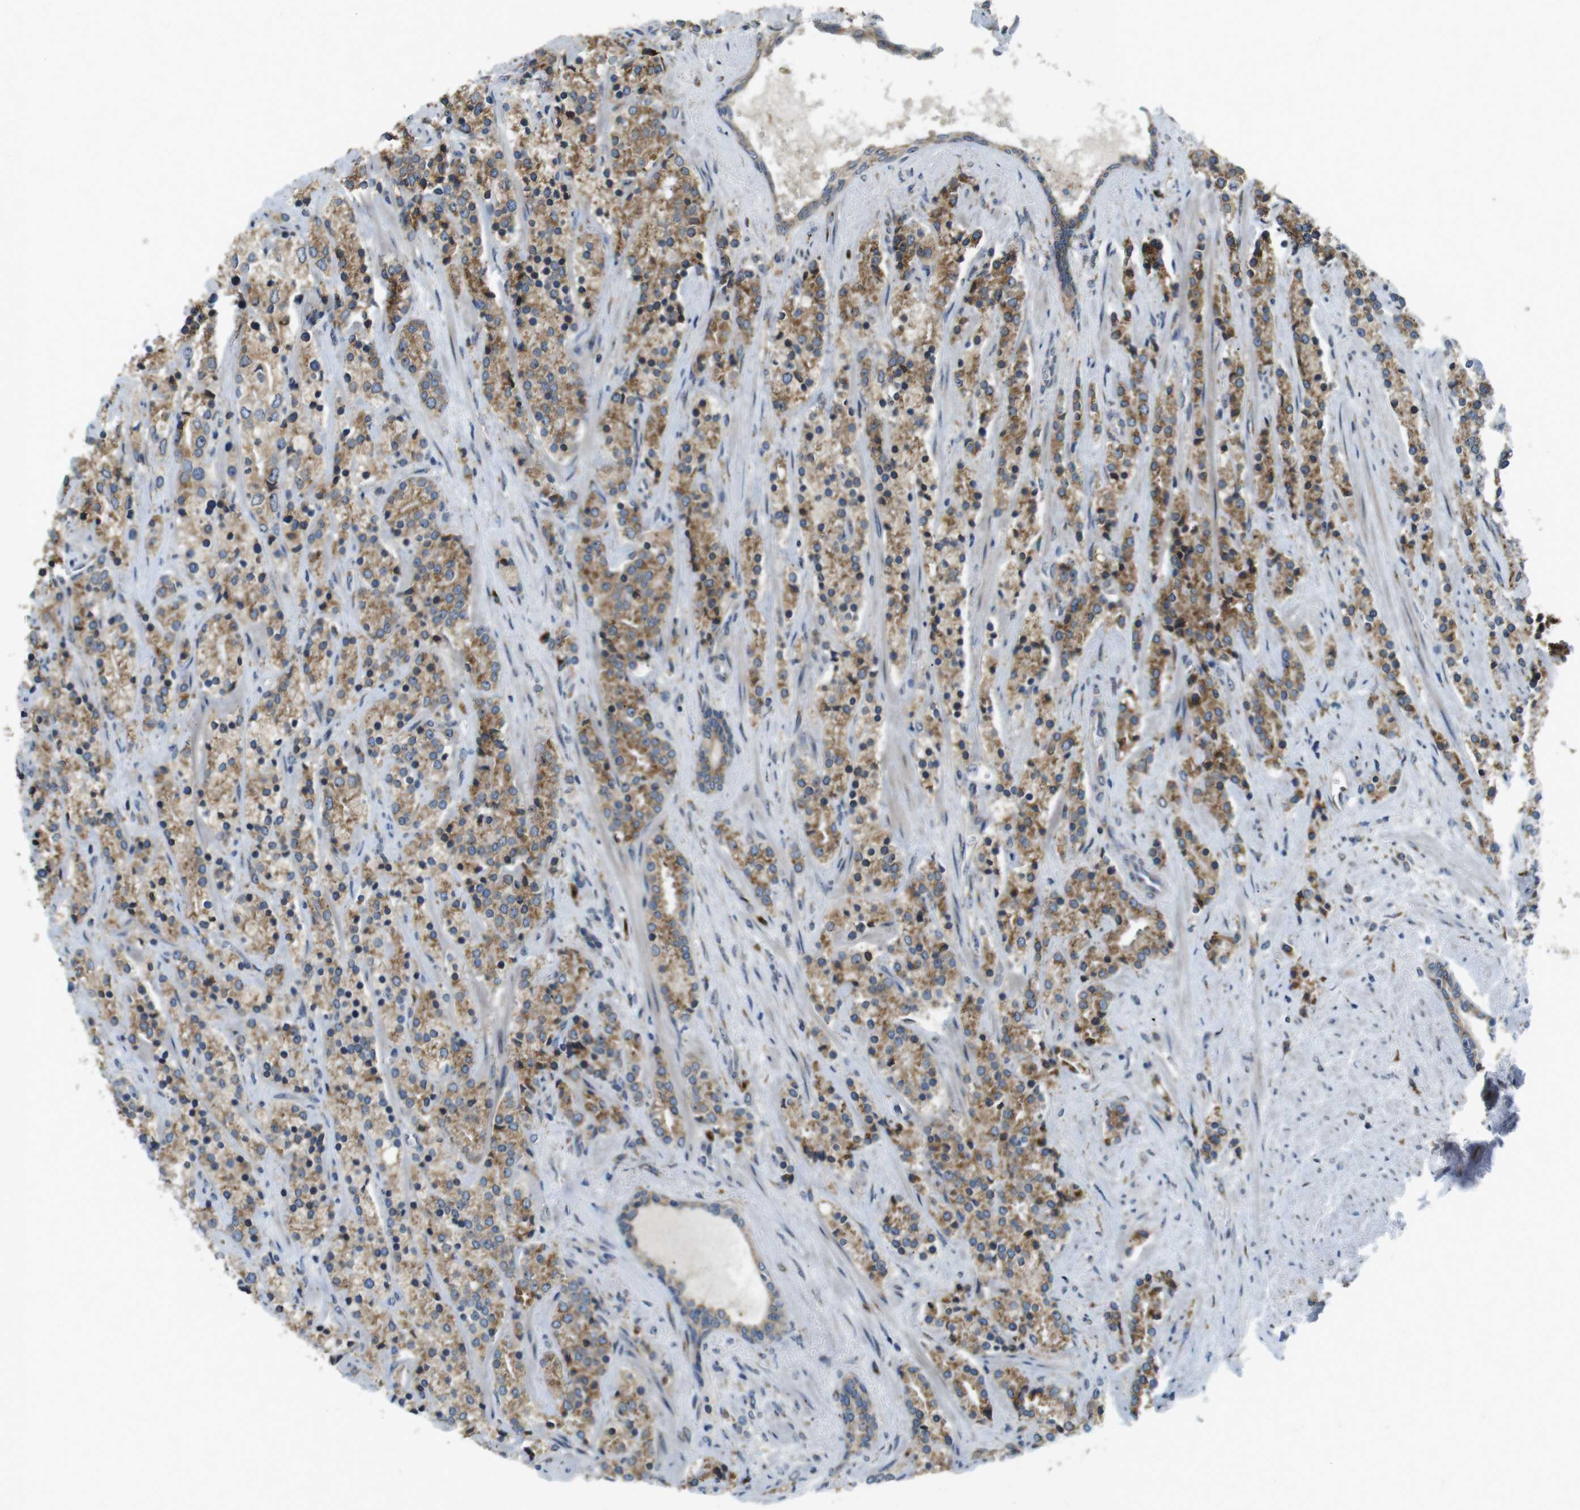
{"staining": {"intensity": "moderate", "quantity": ">75%", "location": "cytoplasmic/membranous"}, "tissue": "prostate cancer", "cell_type": "Tumor cells", "image_type": "cancer", "snomed": [{"axis": "morphology", "description": "Adenocarcinoma, High grade"}, {"axis": "topography", "description": "Prostate"}], "caption": "High-power microscopy captured an immunohistochemistry (IHC) photomicrograph of high-grade adenocarcinoma (prostate), revealing moderate cytoplasmic/membranous staining in approximately >75% of tumor cells. (DAB (3,3'-diaminobenzidine) IHC, brown staining for protein, blue staining for nuclei).", "gene": "TMEM143", "patient": {"sex": "male", "age": 71}}